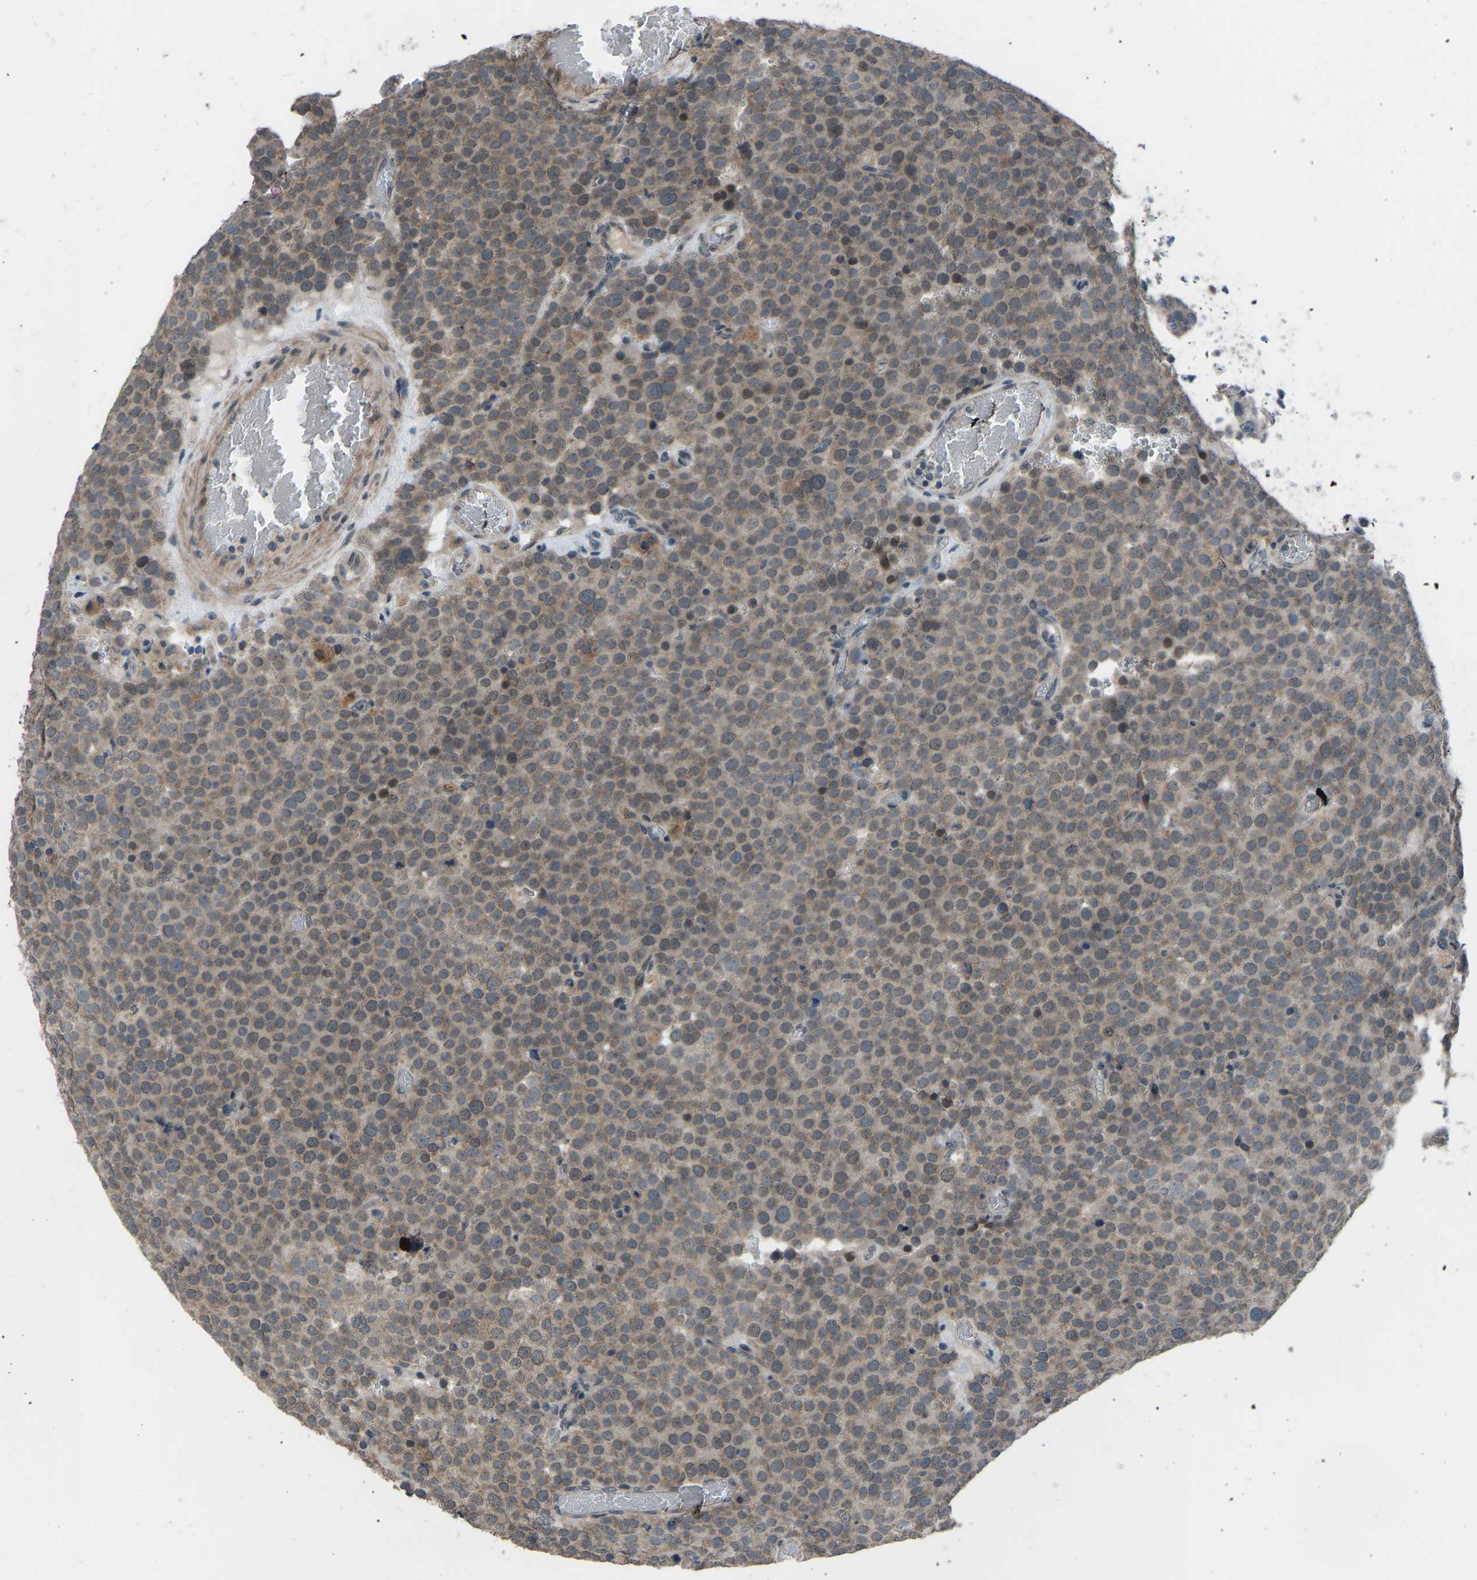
{"staining": {"intensity": "weak", "quantity": ">75%", "location": "cytoplasmic/membranous"}, "tissue": "testis cancer", "cell_type": "Tumor cells", "image_type": "cancer", "snomed": [{"axis": "morphology", "description": "Normal tissue, NOS"}, {"axis": "morphology", "description": "Seminoma, NOS"}, {"axis": "topography", "description": "Testis"}], "caption": "This is an image of immunohistochemistry (IHC) staining of testis cancer (seminoma), which shows weak staining in the cytoplasmic/membranous of tumor cells.", "gene": "CDK2AP1", "patient": {"sex": "male", "age": 71}}